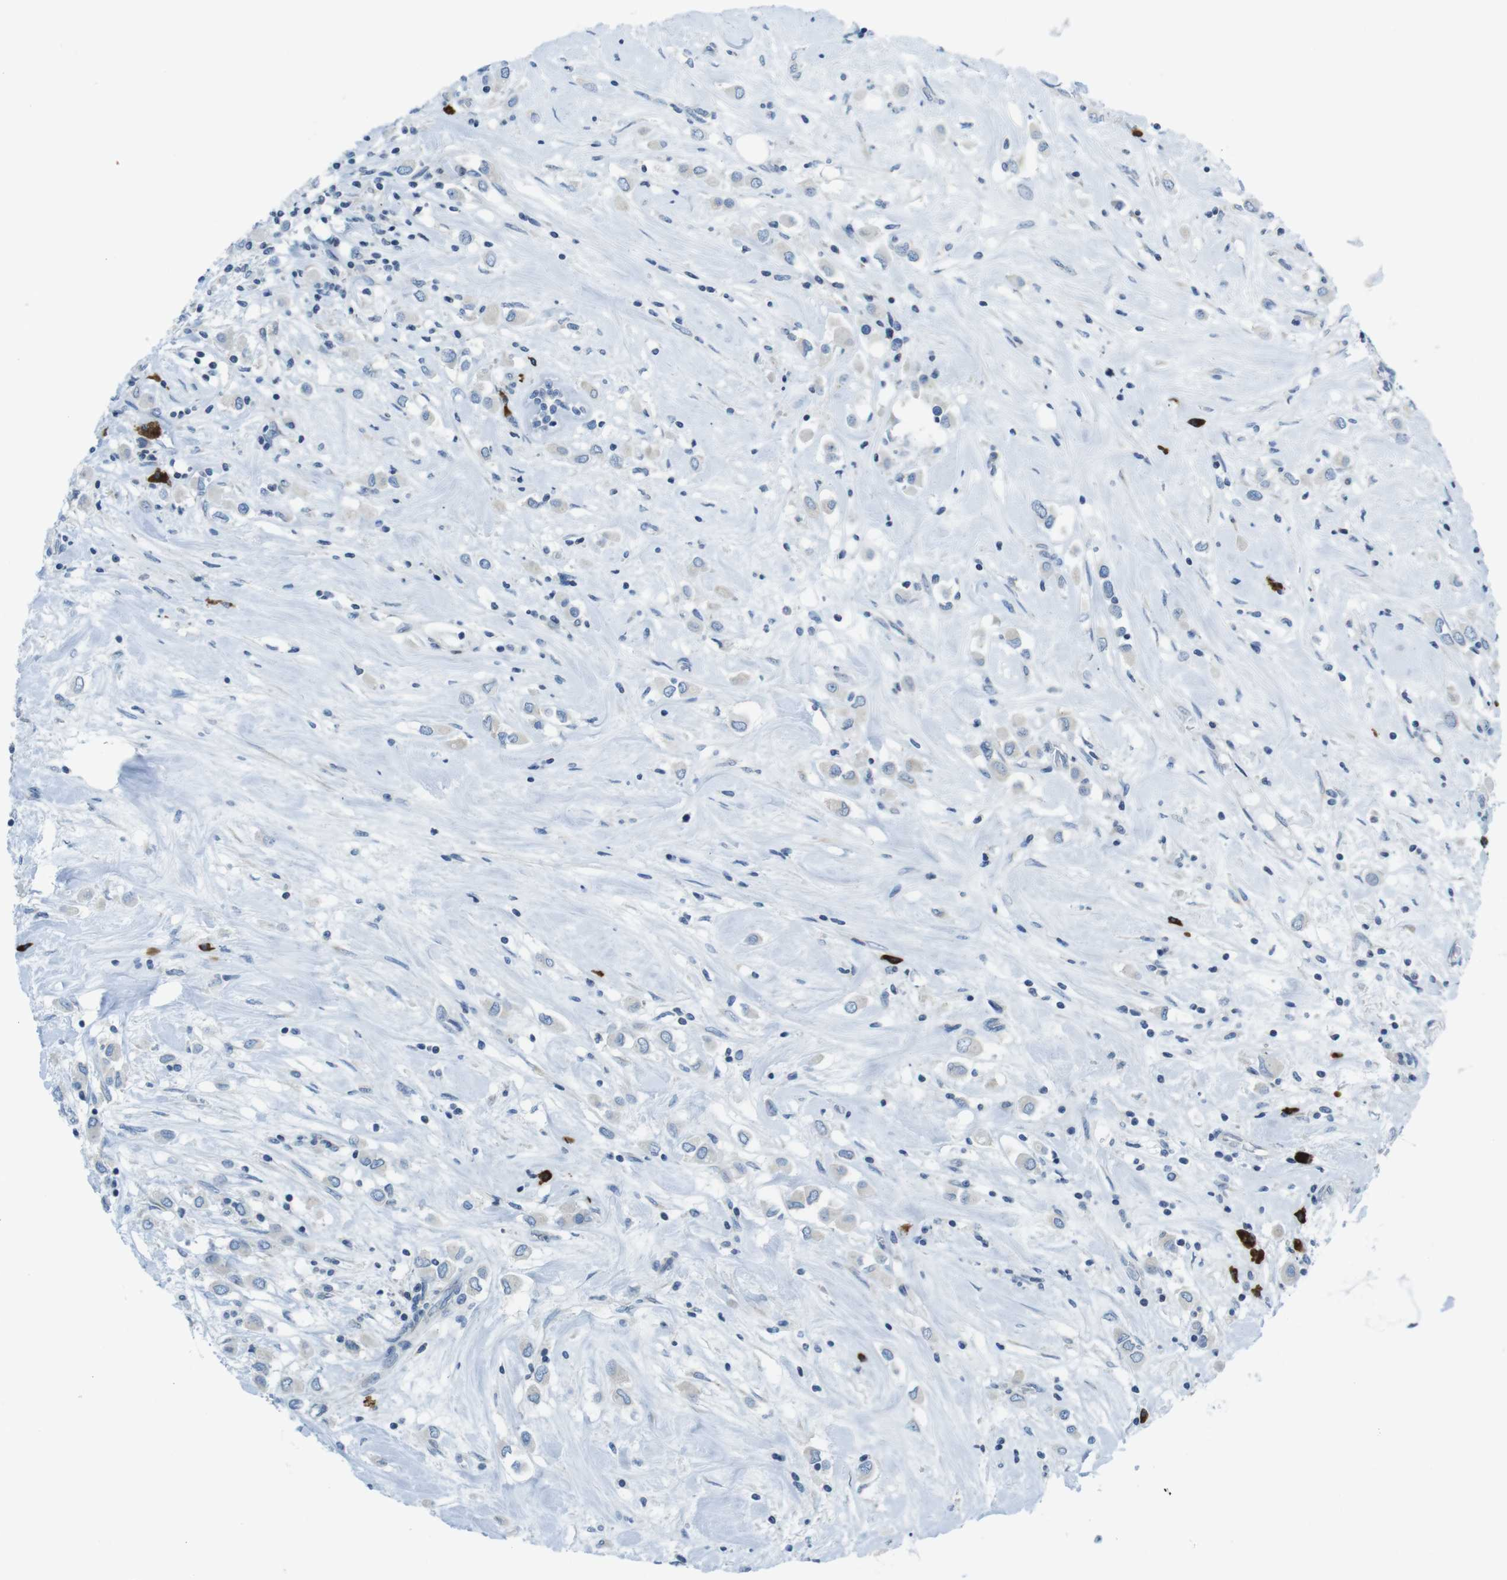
{"staining": {"intensity": "negative", "quantity": "none", "location": "none"}, "tissue": "breast cancer", "cell_type": "Tumor cells", "image_type": "cancer", "snomed": [{"axis": "morphology", "description": "Duct carcinoma"}, {"axis": "topography", "description": "Breast"}], "caption": "This micrograph is of breast intraductal carcinoma stained with immunohistochemistry to label a protein in brown with the nuclei are counter-stained blue. There is no positivity in tumor cells.", "gene": "CLPTM1L", "patient": {"sex": "female", "age": 61}}